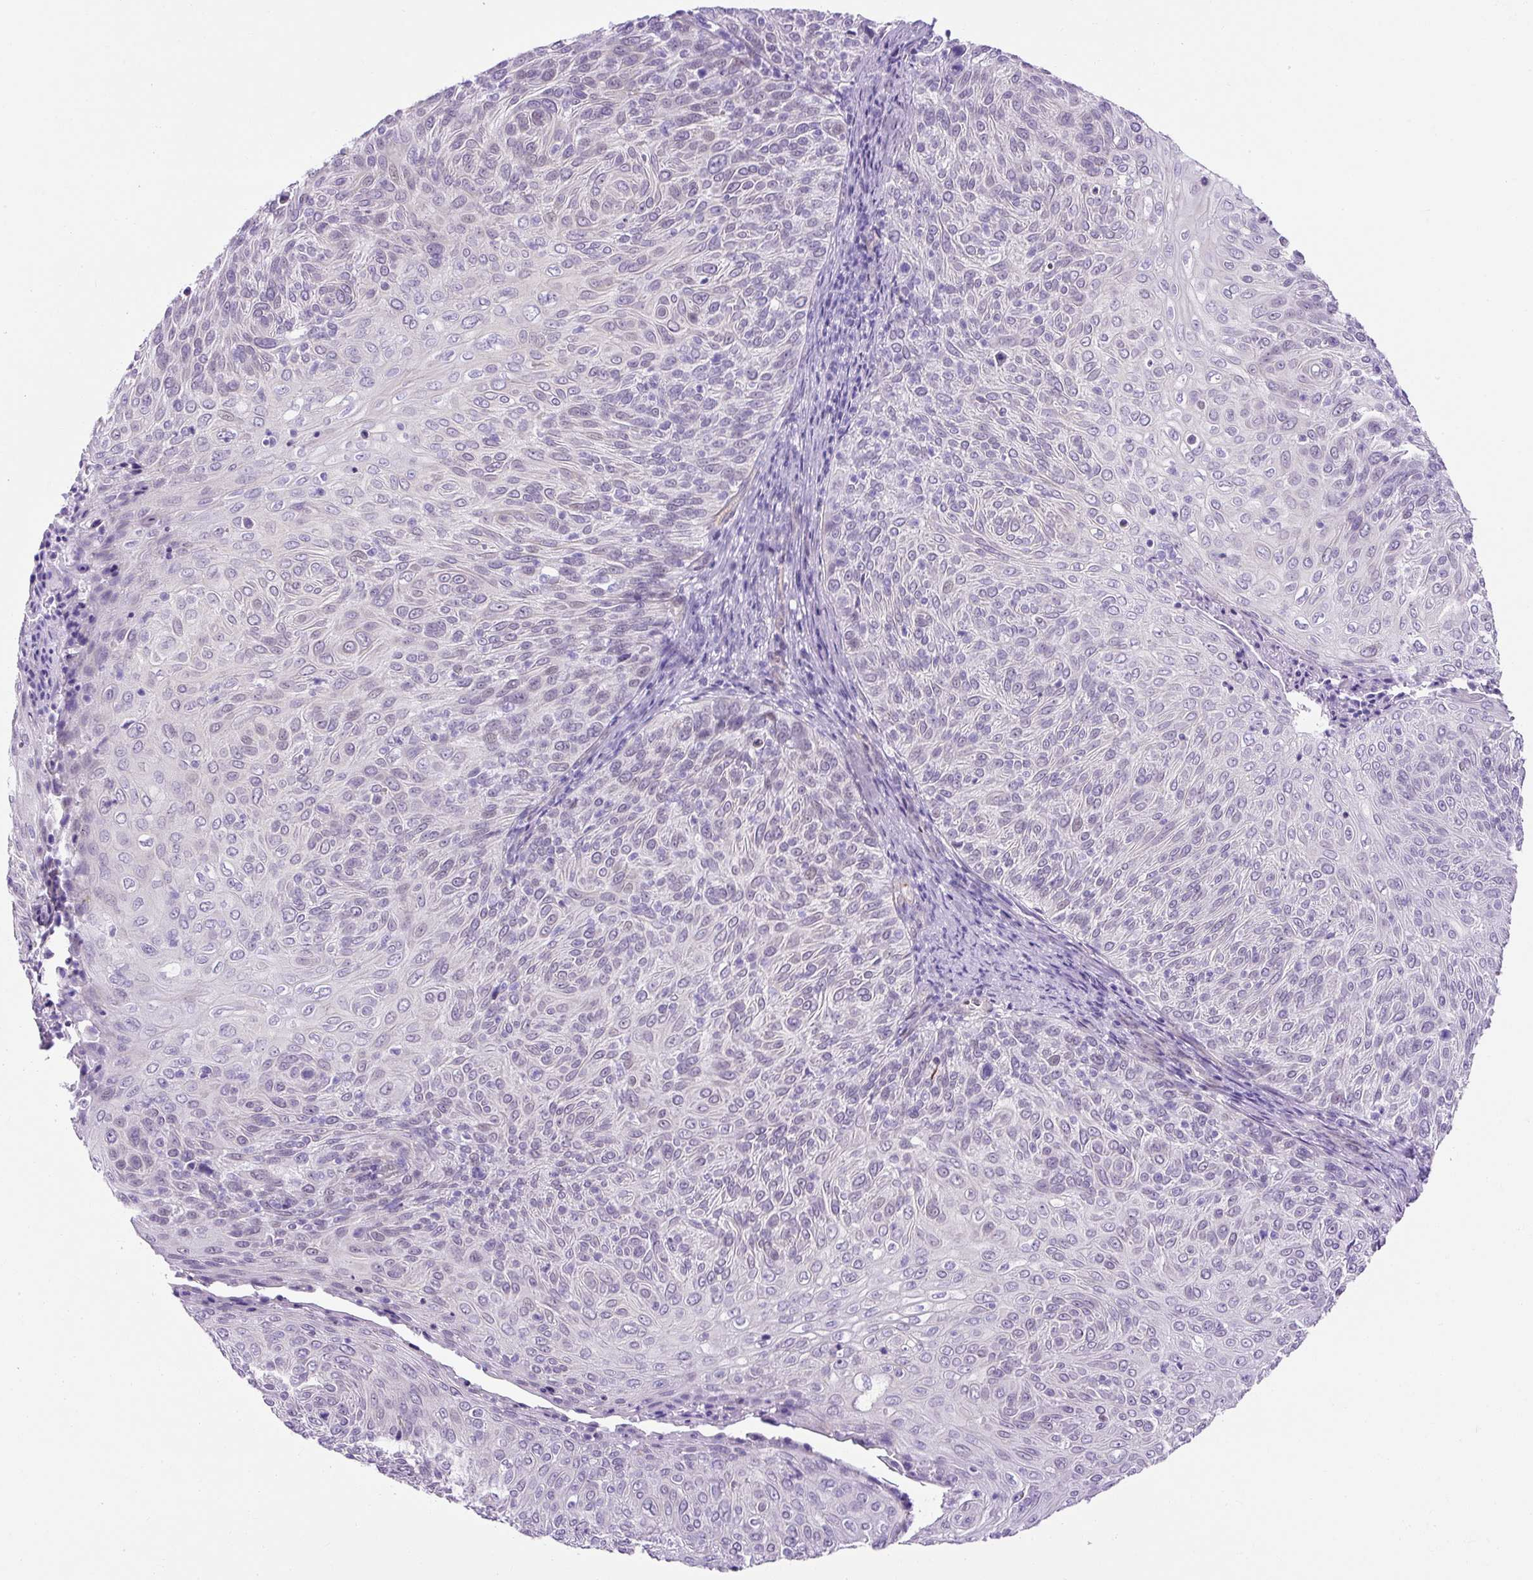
{"staining": {"intensity": "negative", "quantity": "none", "location": "none"}, "tissue": "cervical cancer", "cell_type": "Tumor cells", "image_type": "cancer", "snomed": [{"axis": "morphology", "description": "Squamous cell carcinoma, NOS"}, {"axis": "topography", "description": "Cervix"}], "caption": "Tumor cells are negative for protein expression in human cervical cancer. (Stains: DAB immunohistochemistry (IHC) with hematoxylin counter stain, Microscopy: brightfield microscopy at high magnification).", "gene": "KRT12", "patient": {"sex": "female", "age": 31}}